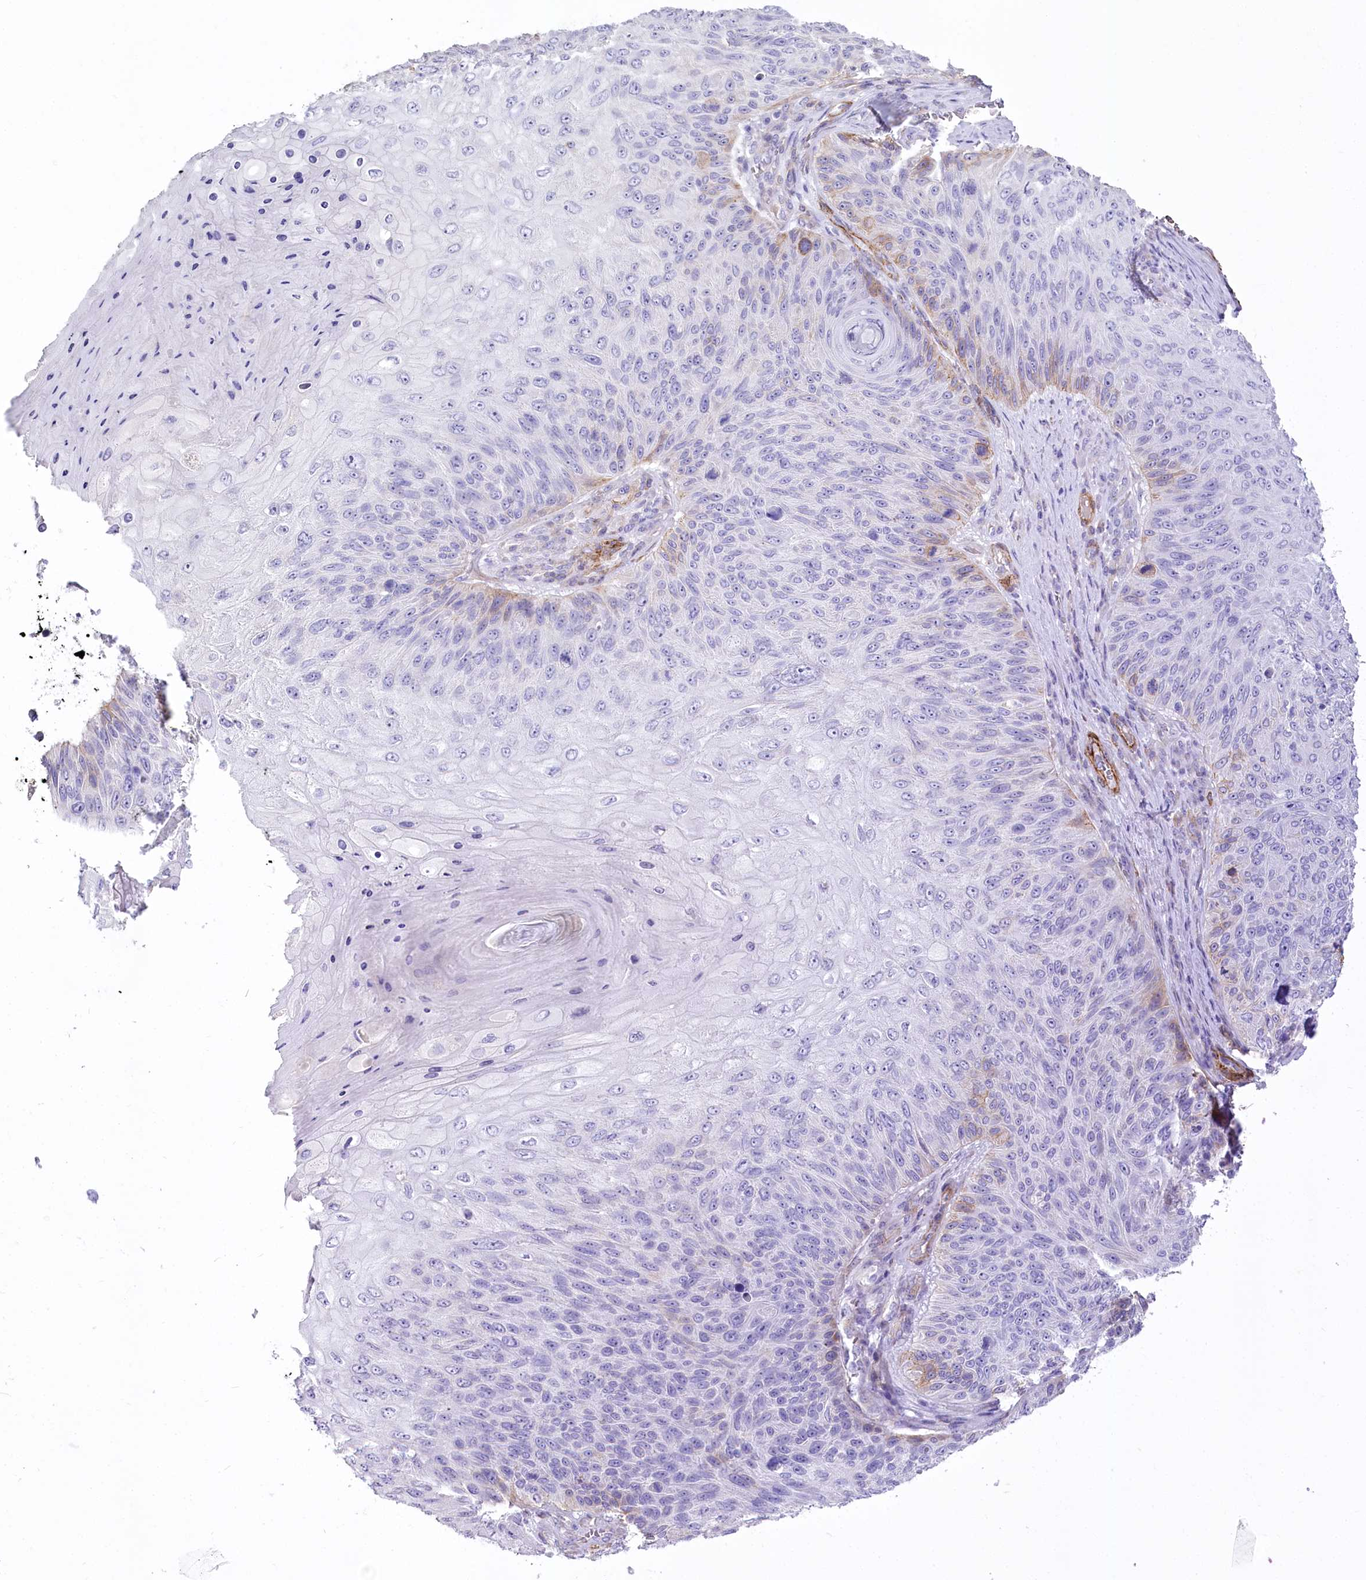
{"staining": {"intensity": "negative", "quantity": "none", "location": "none"}, "tissue": "skin cancer", "cell_type": "Tumor cells", "image_type": "cancer", "snomed": [{"axis": "morphology", "description": "Squamous cell carcinoma, NOS"}, {"axis": "topography", "description": "Skin"}], "caption": "Tumor cells are negative for brown protein staining in skin squamous cell carcinoma.", "gene": "SYNPO2", "patient": {"sex": "female", "age": 88}}